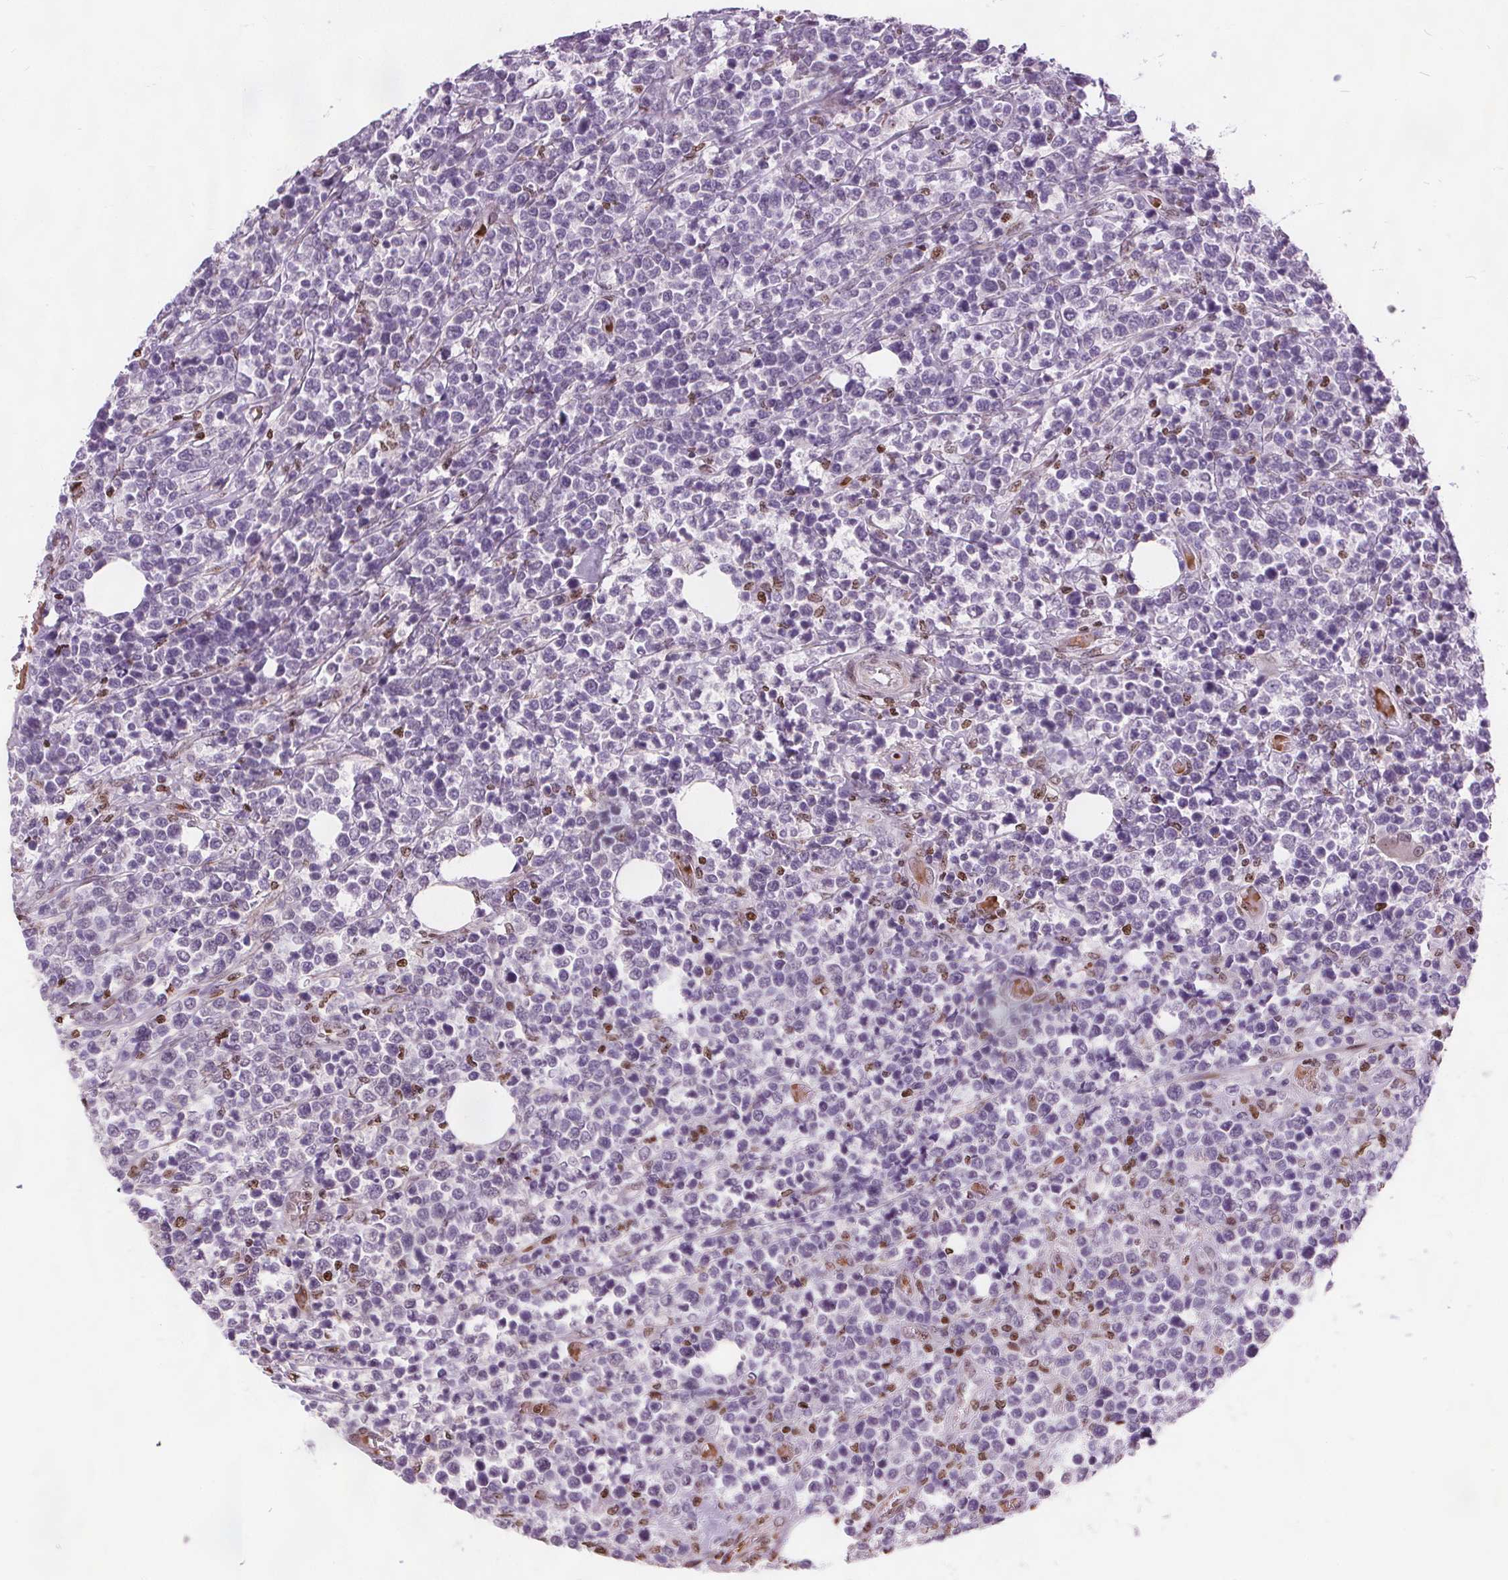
{"staining": {"intensity": "negative", "quantity": "none", "location": "none"}, "tissue": "lymphoma", "cell_type": "Tumor cells", "image_type": "cancer", "snomed": [{"axis": "morphology", "description": "Malignant lymphoma, non-Hodgkin's type, High grade"}, {"axis": "topography", "description": "Soft tissue"}], "caption": "Immunohistochemistry photomicrograph of high-grade malignant lymphoma, non-Hodgkin's type stained for a protein (brown), which displays no positivity in tumor cells.", "gene": "ISLR2", "patient": {"sex": "female", "age": 56}}